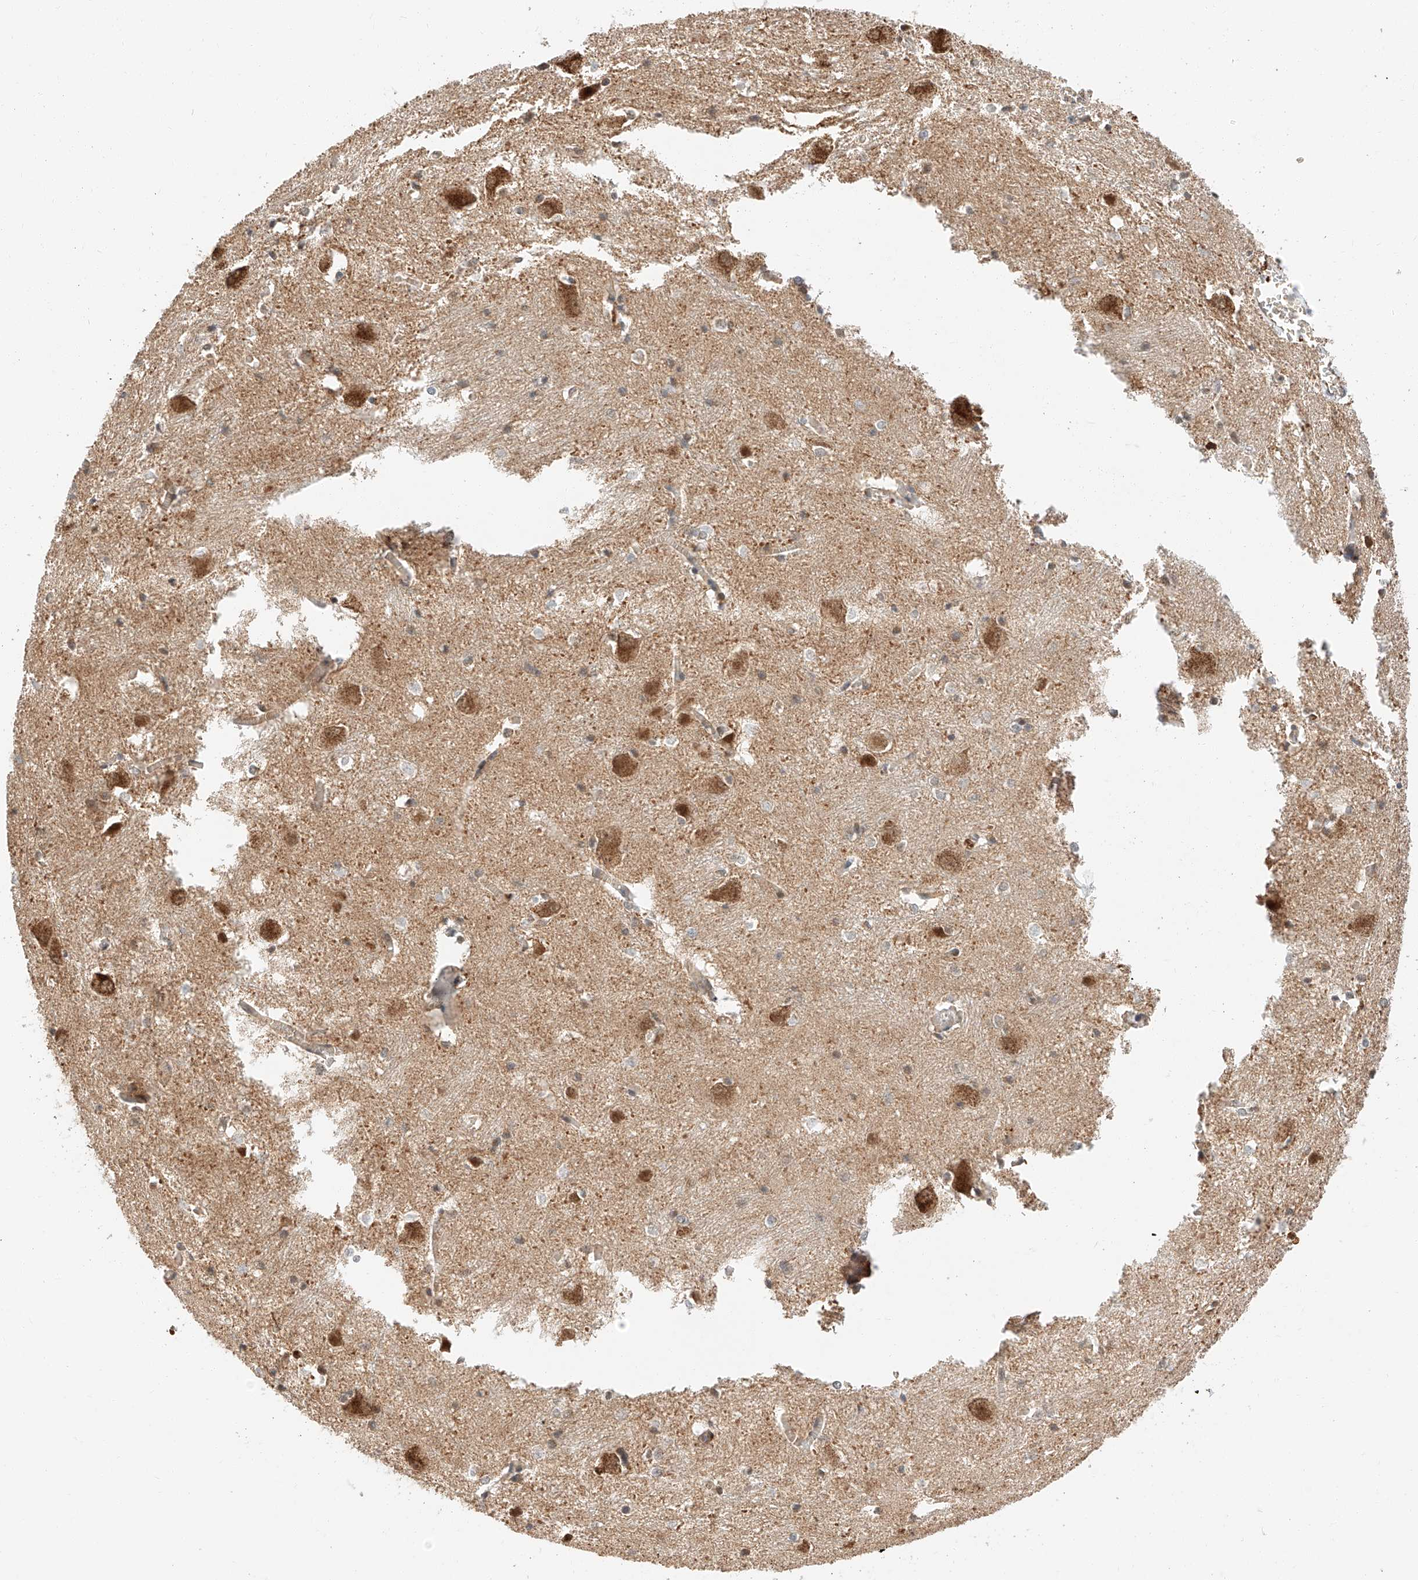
{"staining": {"intensity": "moderate", "quantity": "<25%", "location": "cytoplasmic/membranous,nuclear"}, "tissue": "caudate", "cell_type": "Glial cells", "image_type": "normal", "snomed": [{"axis": "morphology", "description": "Normal tissue, NOS"}, {"axis": "topography", "description": "Lateral ventricle wall"}], "caption": "Moderate cytoplasmic/membranous,nuclear expression for a protein is identified in about <25% of glial cells of unremarkable caudate using immunohistochemistry.", "gene": "THTPA", "patient": {"sex": "male", "age": 37}}